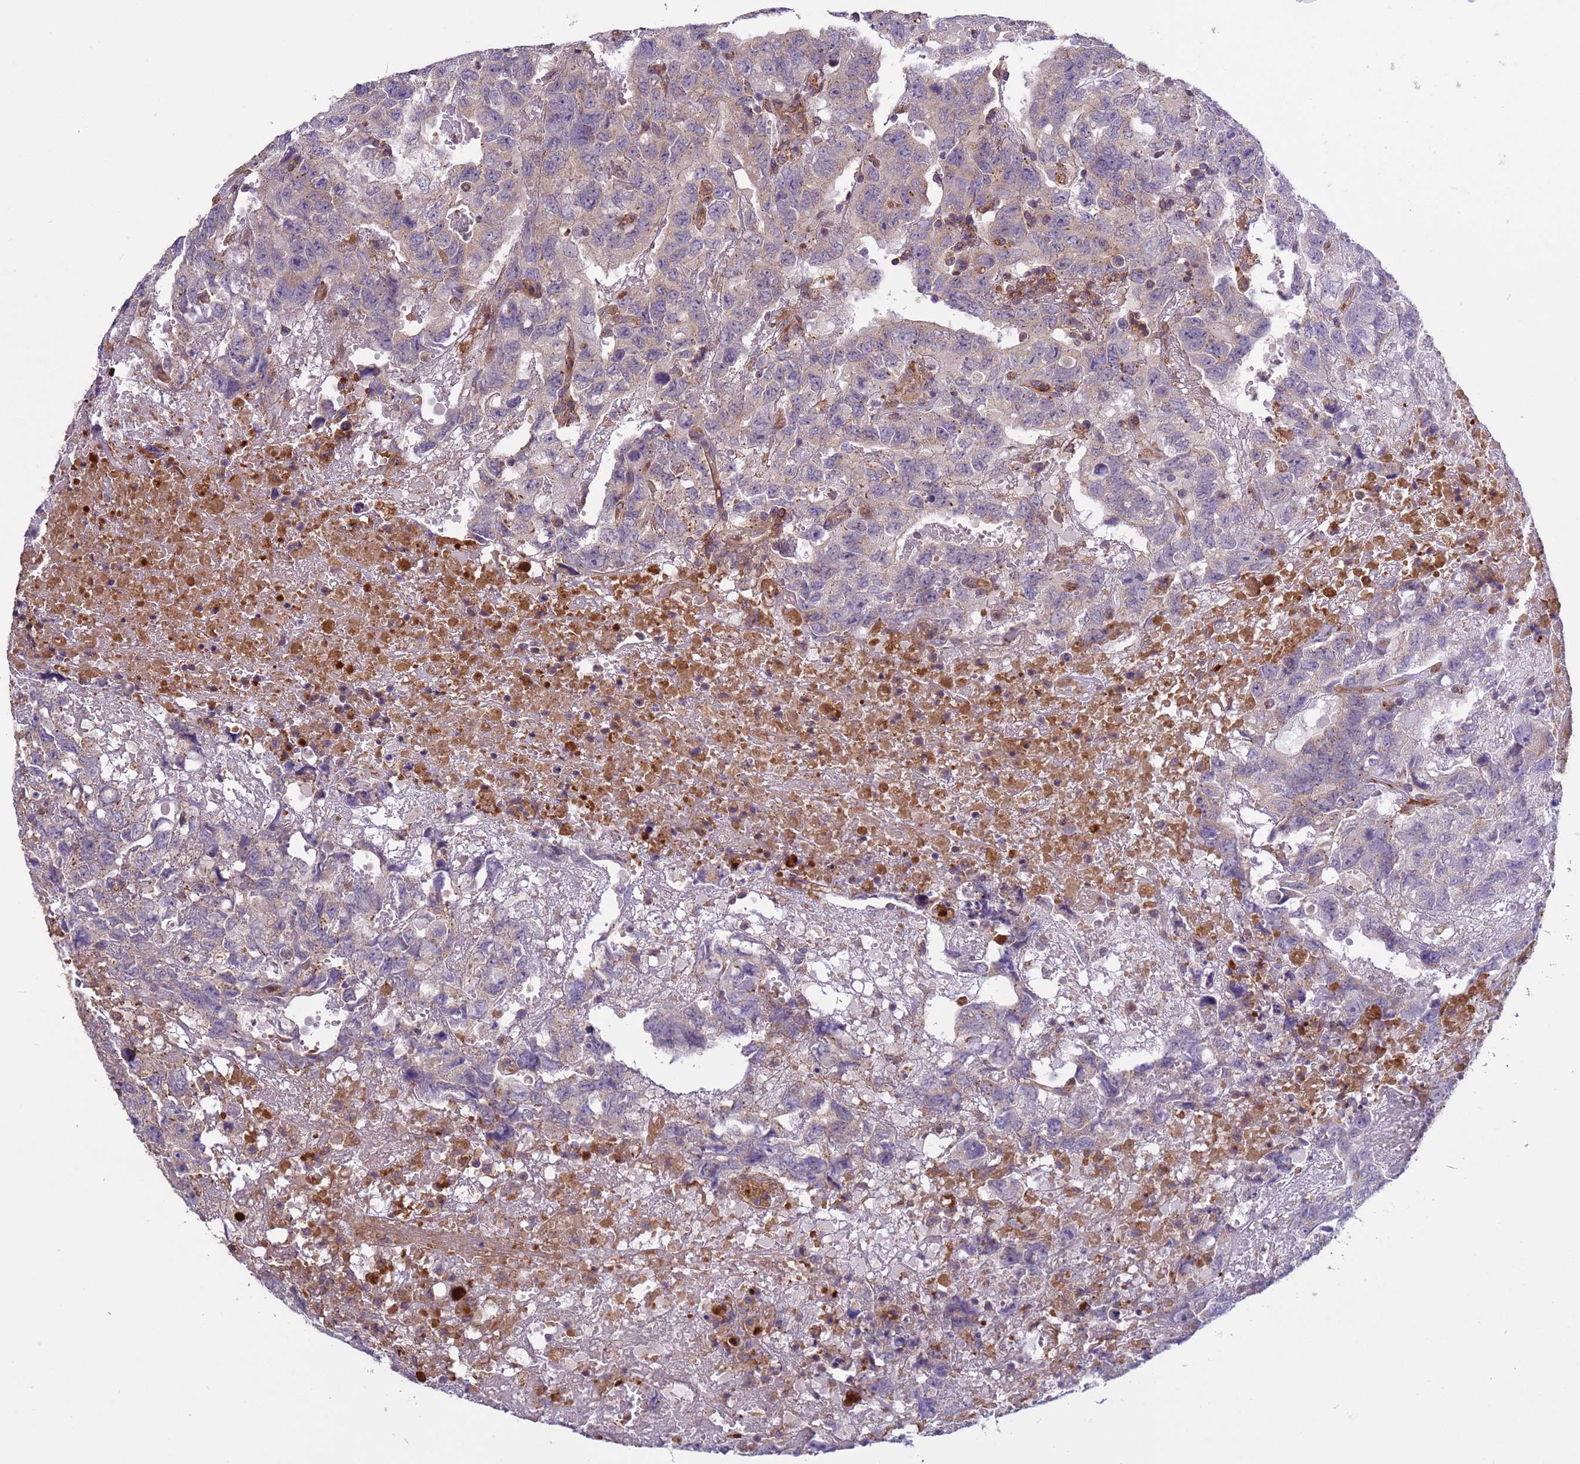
{"staining": {"intensity": "weak", "quantity": "<25%", "location": "cytoplasmic/membranous"}, "tissue": "testis cancer", "cell_type": "Tumor cells", "image_type": "cancer", "snomed": [{"axis": "morphology", "description": "Carcinoma, Embryonal, NOS"}, {"axis": "topography", "description": "Testis"}], "caption": "This is a image of immunohistochemistry (IHC) staining of testis cancer, which shows no expression in tumor cells.", "gene": "RAB10", "patient": {"sex": "male", "age": 45}}